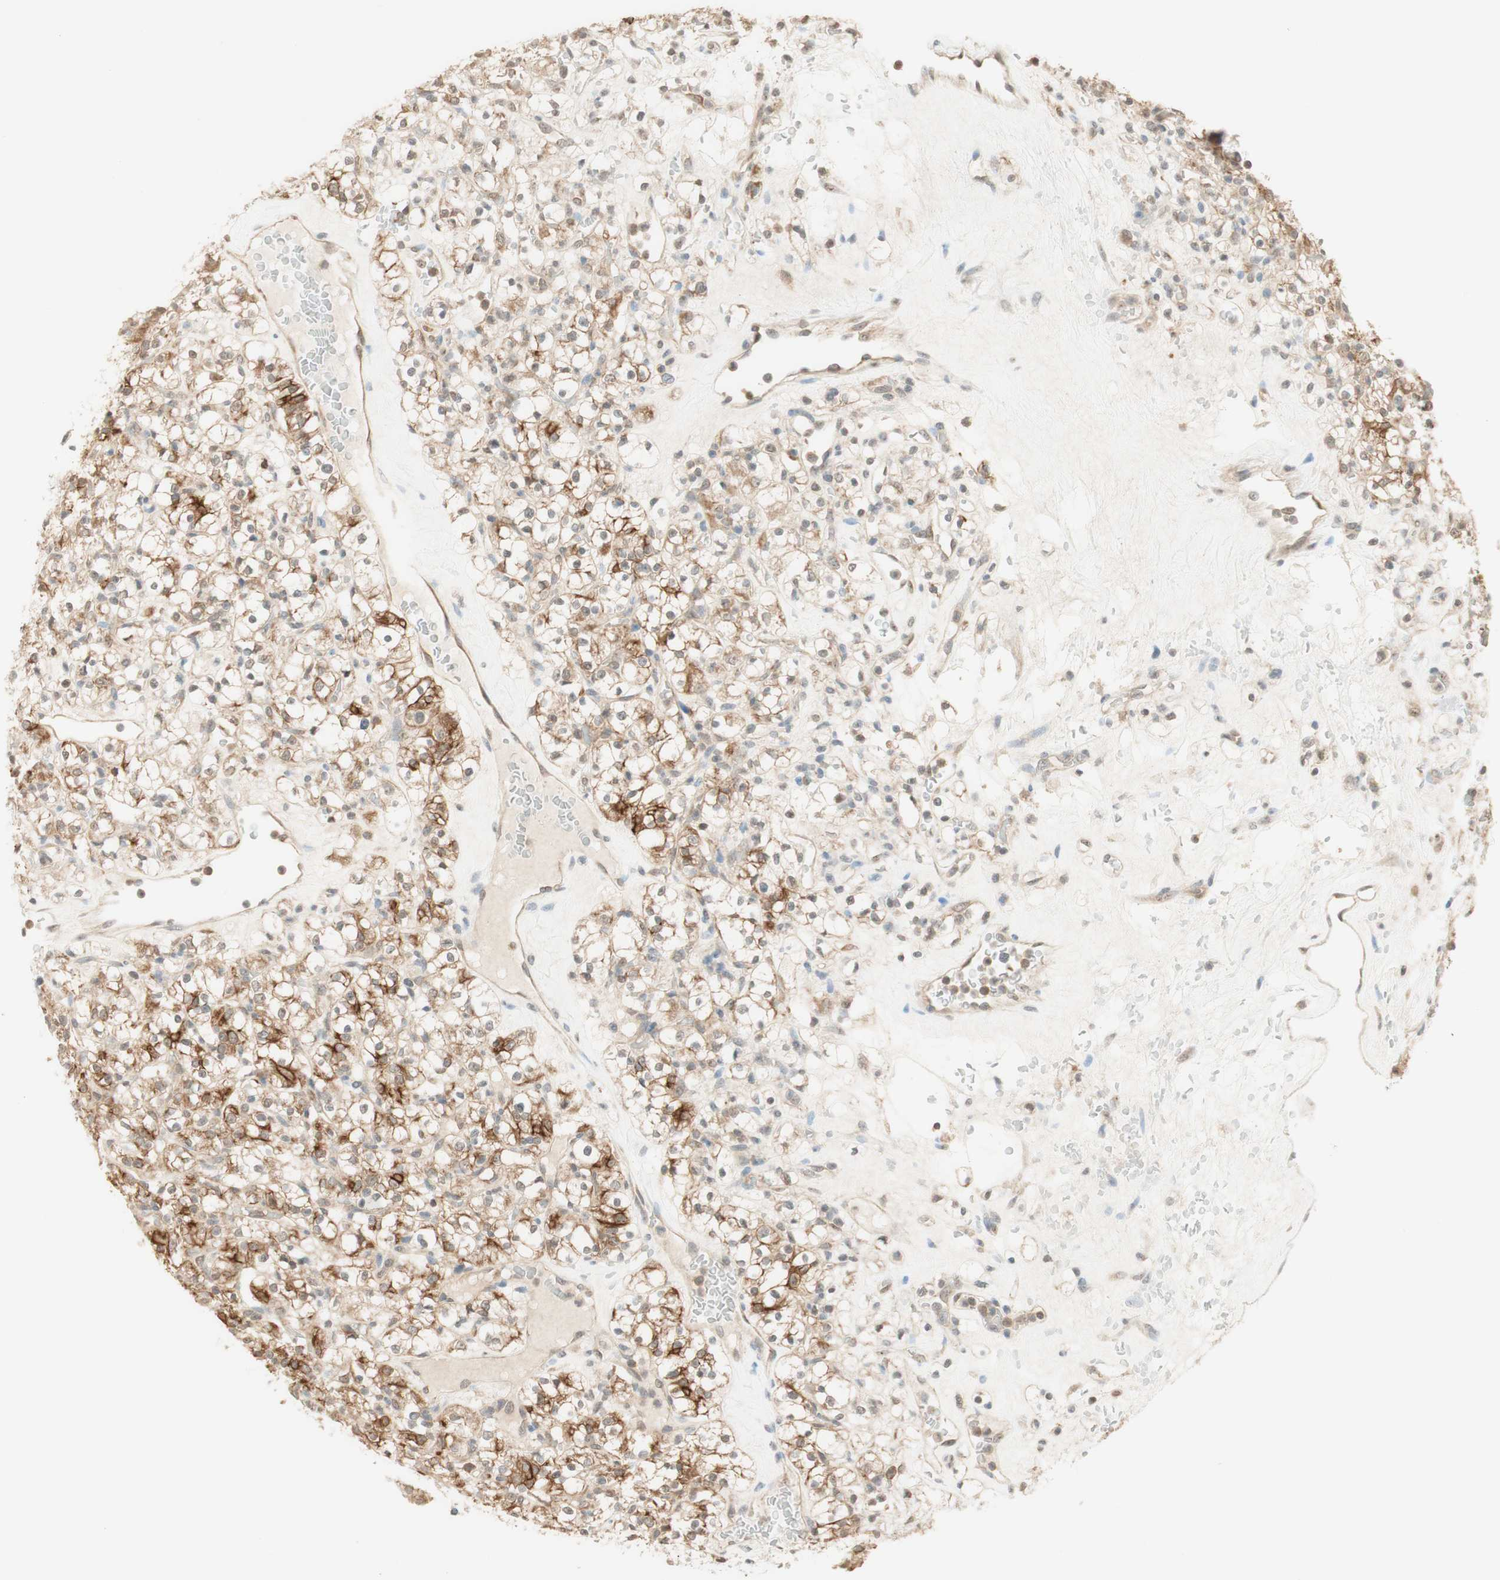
{"staining": {"intensity": "moderate", "quantity": "25%-75%", "location": "cytoplasmic/membranous"}, "tissue": "renal cancer", "cell_type": "Tumor cells", "image_type": "cancer", "snomed": [{"axis": "morphology", "description": "Normal tissue, NOS"}, {"axis": "morphology", "description": "Adenocarcinoma, NOS"}, {"axis": "topography", "description": "Kidney"}], "caption": "Renal cancer (adenocarcinoma) stained with a brown dye displays moderate cytoplasmic/membranous positive staining in approximately 25%-75% of tumor cells.", "gene": "SPINT2", "patient": {"sex": "female", "age": 72}}